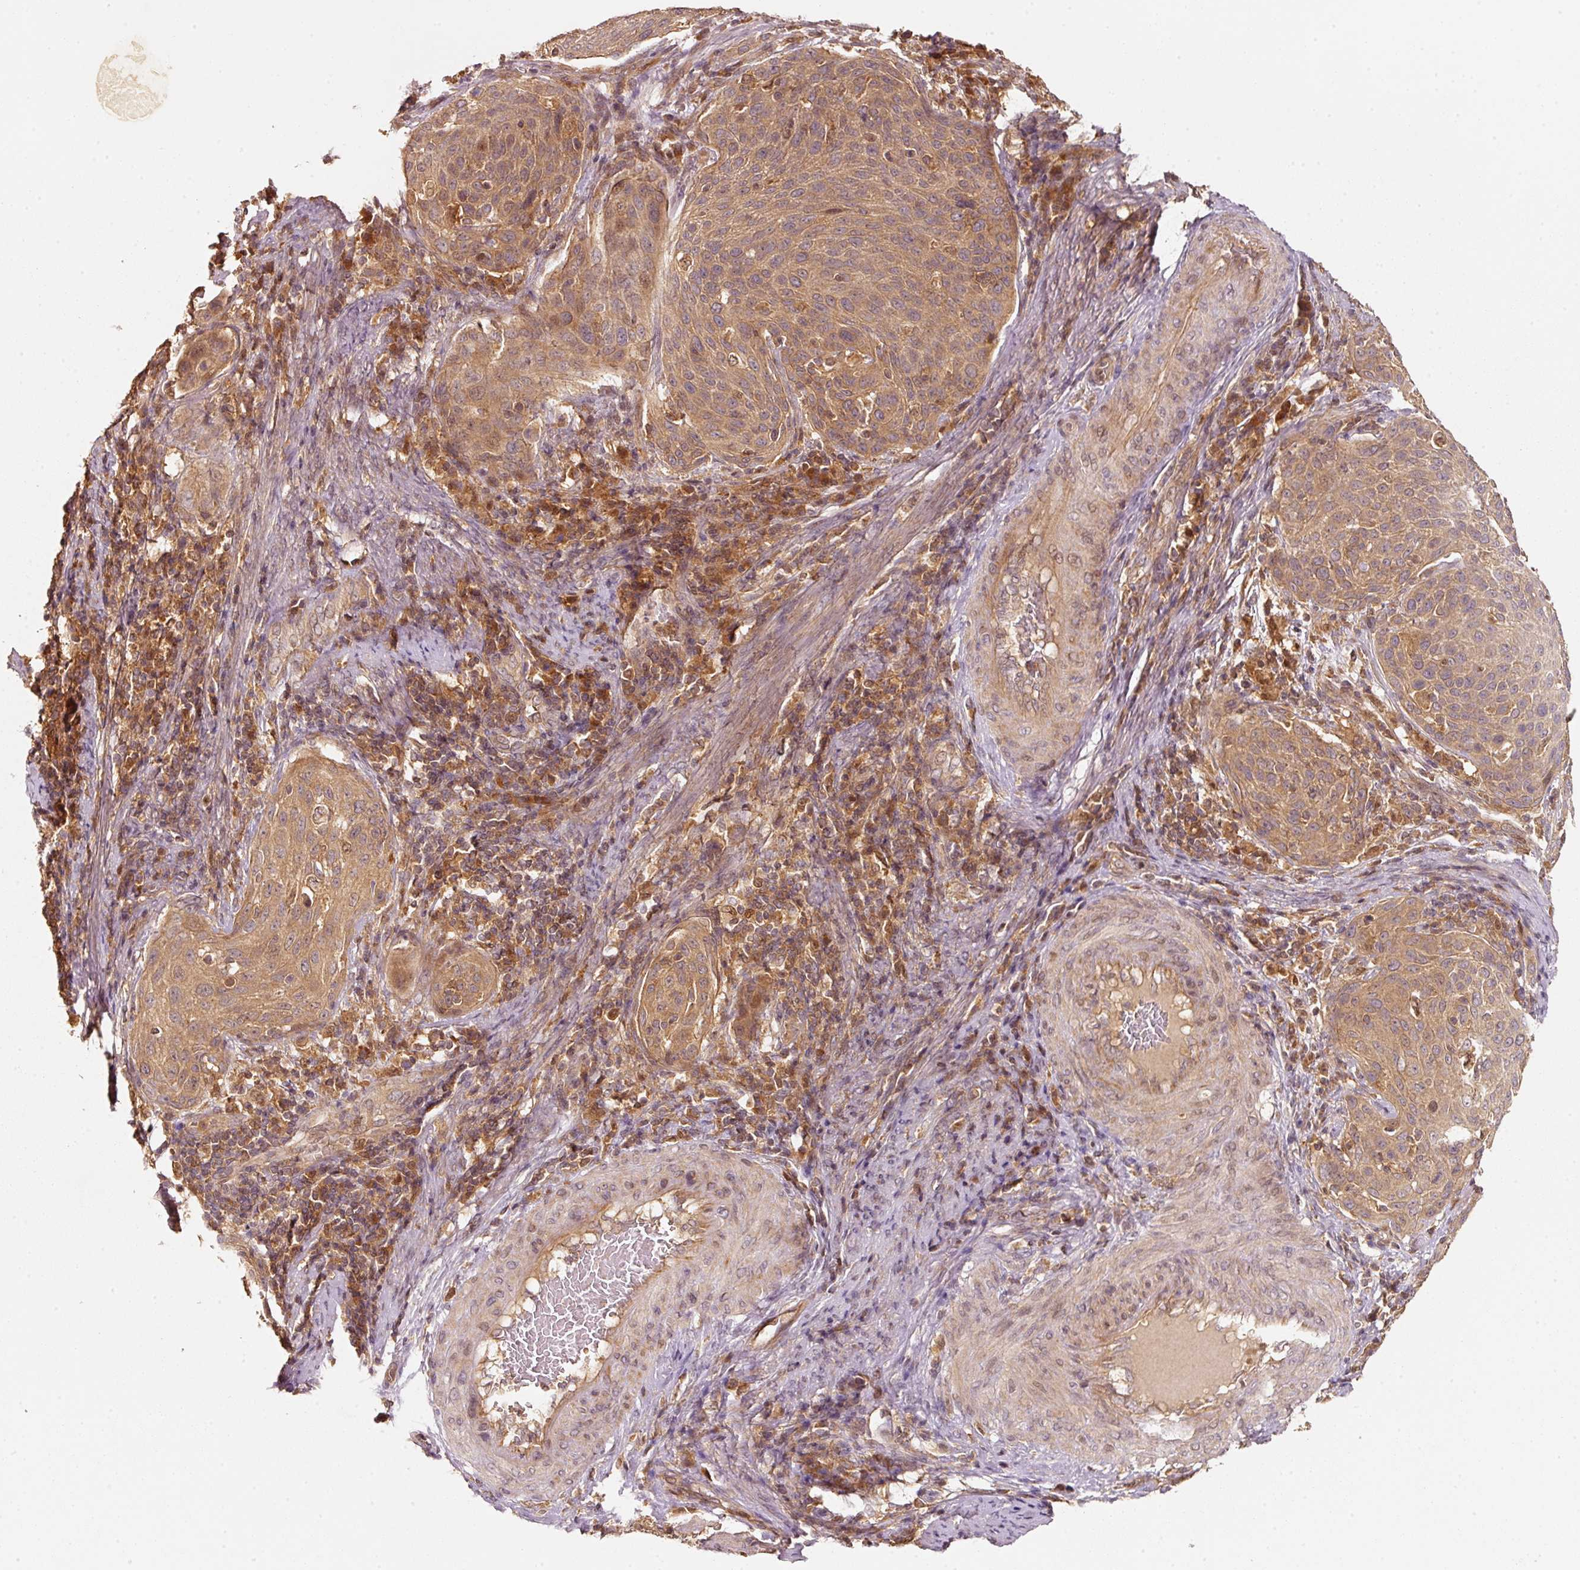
{"staining": {"intensity": "moderate", "quantity": ">75%", "location": "cytoplasmic/membranous"}, "tissue": "cervical cancer", "cell_type": "Tumor cells", "image_type": "cancer", "snomed": [{"axis": "morphology", "description": "Squamous cell carcinoma, NOS"}, {"axis": "topography", "description": "Cervix"}], "caption": "Human cervical squamous cell carcinoma stained with a brown dye shows moderate cytoplasmic/membranous positive expression in about >75% of tumor cells.", "gene": "RRAS2", "patient": {"sex": "female", "age": 31}}